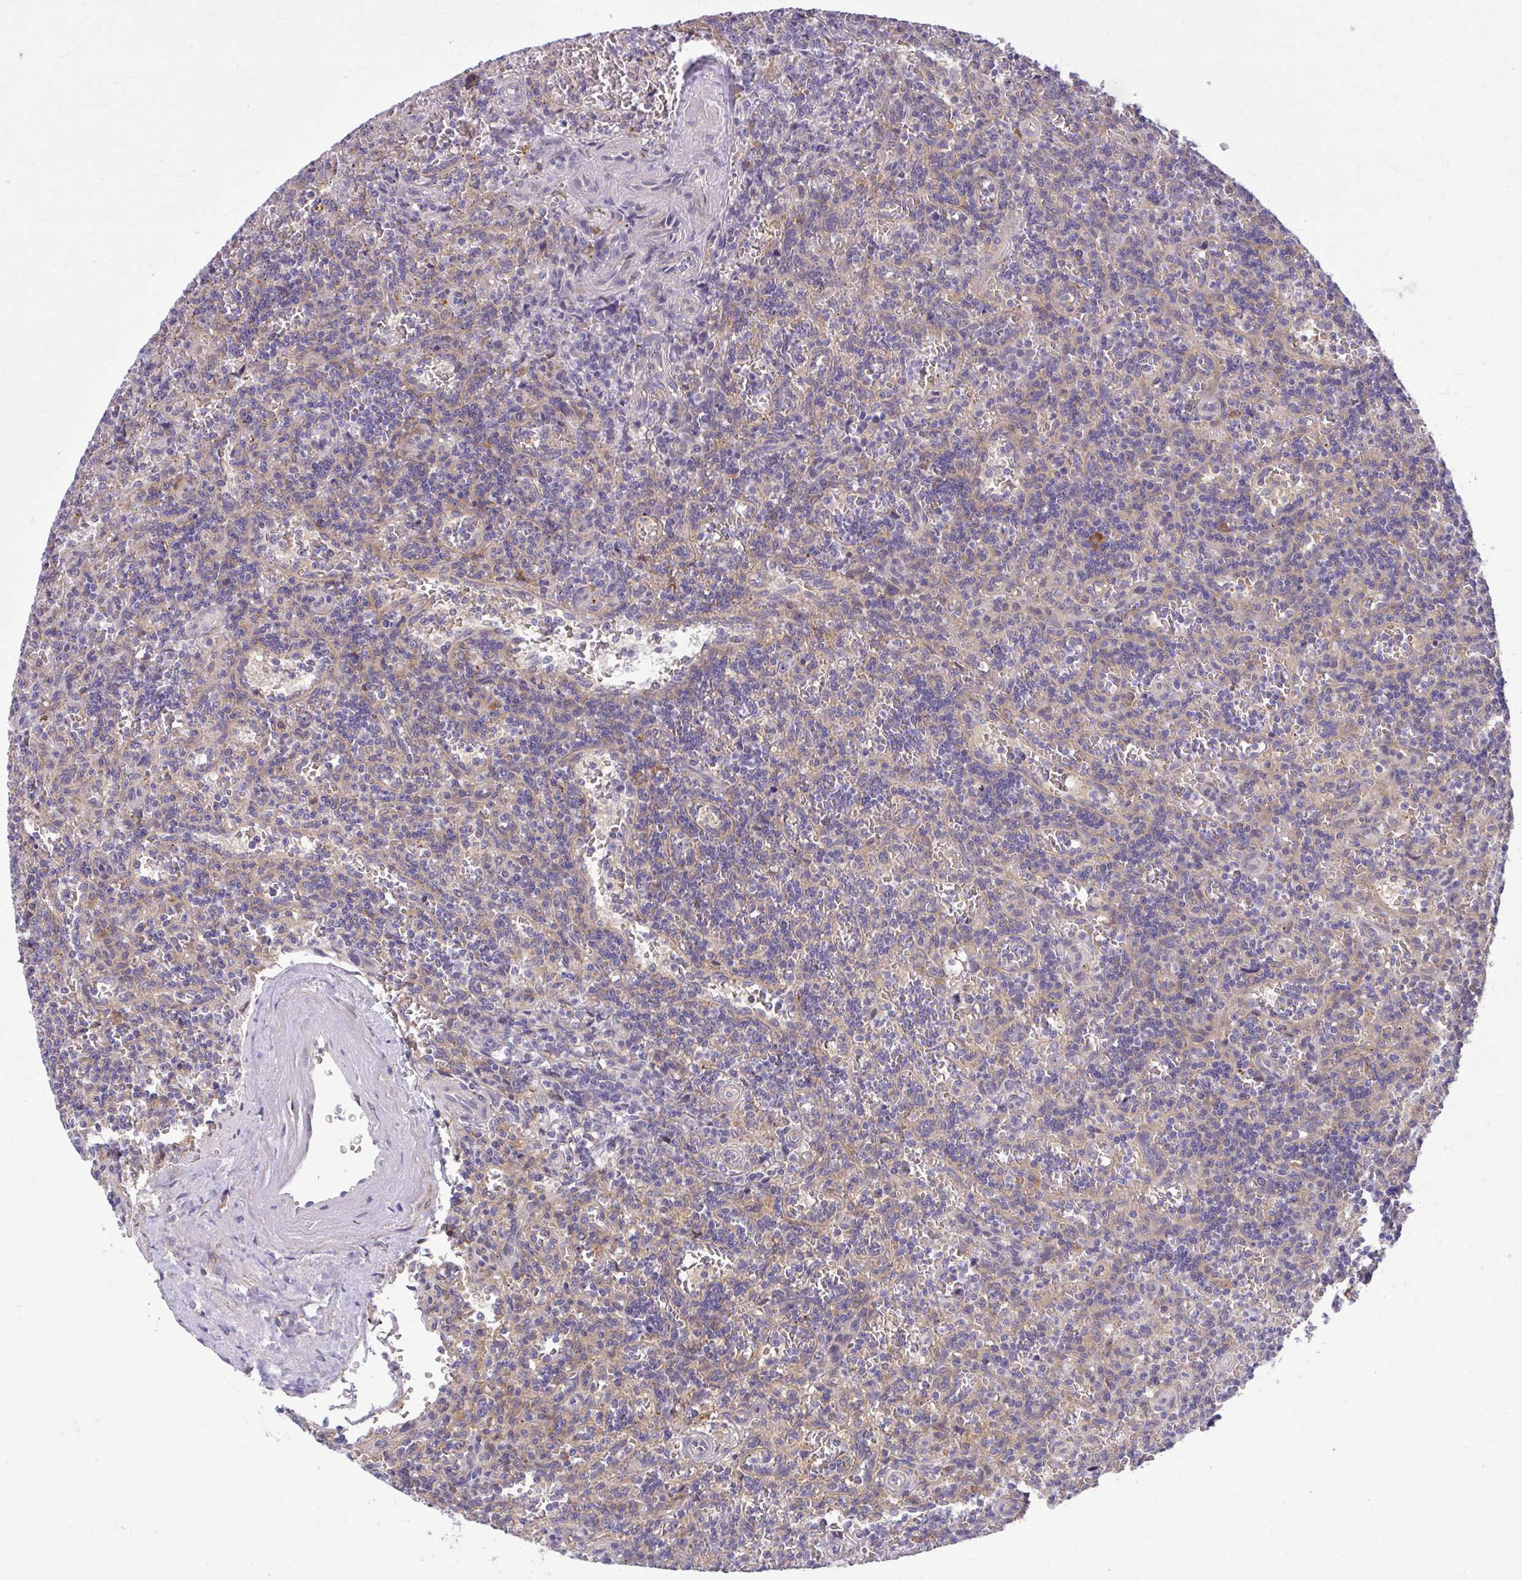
{"staining": {"intensity": "negative", "quantity": "none", "location": "none"}, "tissue": "lymphoma", "cell_type": "Tumor cells", "image_type": "cancer", "snomed": [{"axis": "morphology", "description": "Malignant lymphoma, non-Hodgkin's type, Low grade"}, {"axis": "topography", "description": "Spleen"}], "caption": "A high-resolution image shows IHC staining of low-grade malignant lymphoma, non-Hodgkin's type, which exhibits no significant staining in tumor cells.", "gene": "CEMP1", "patient": {"sex": "male", "age": 73}}